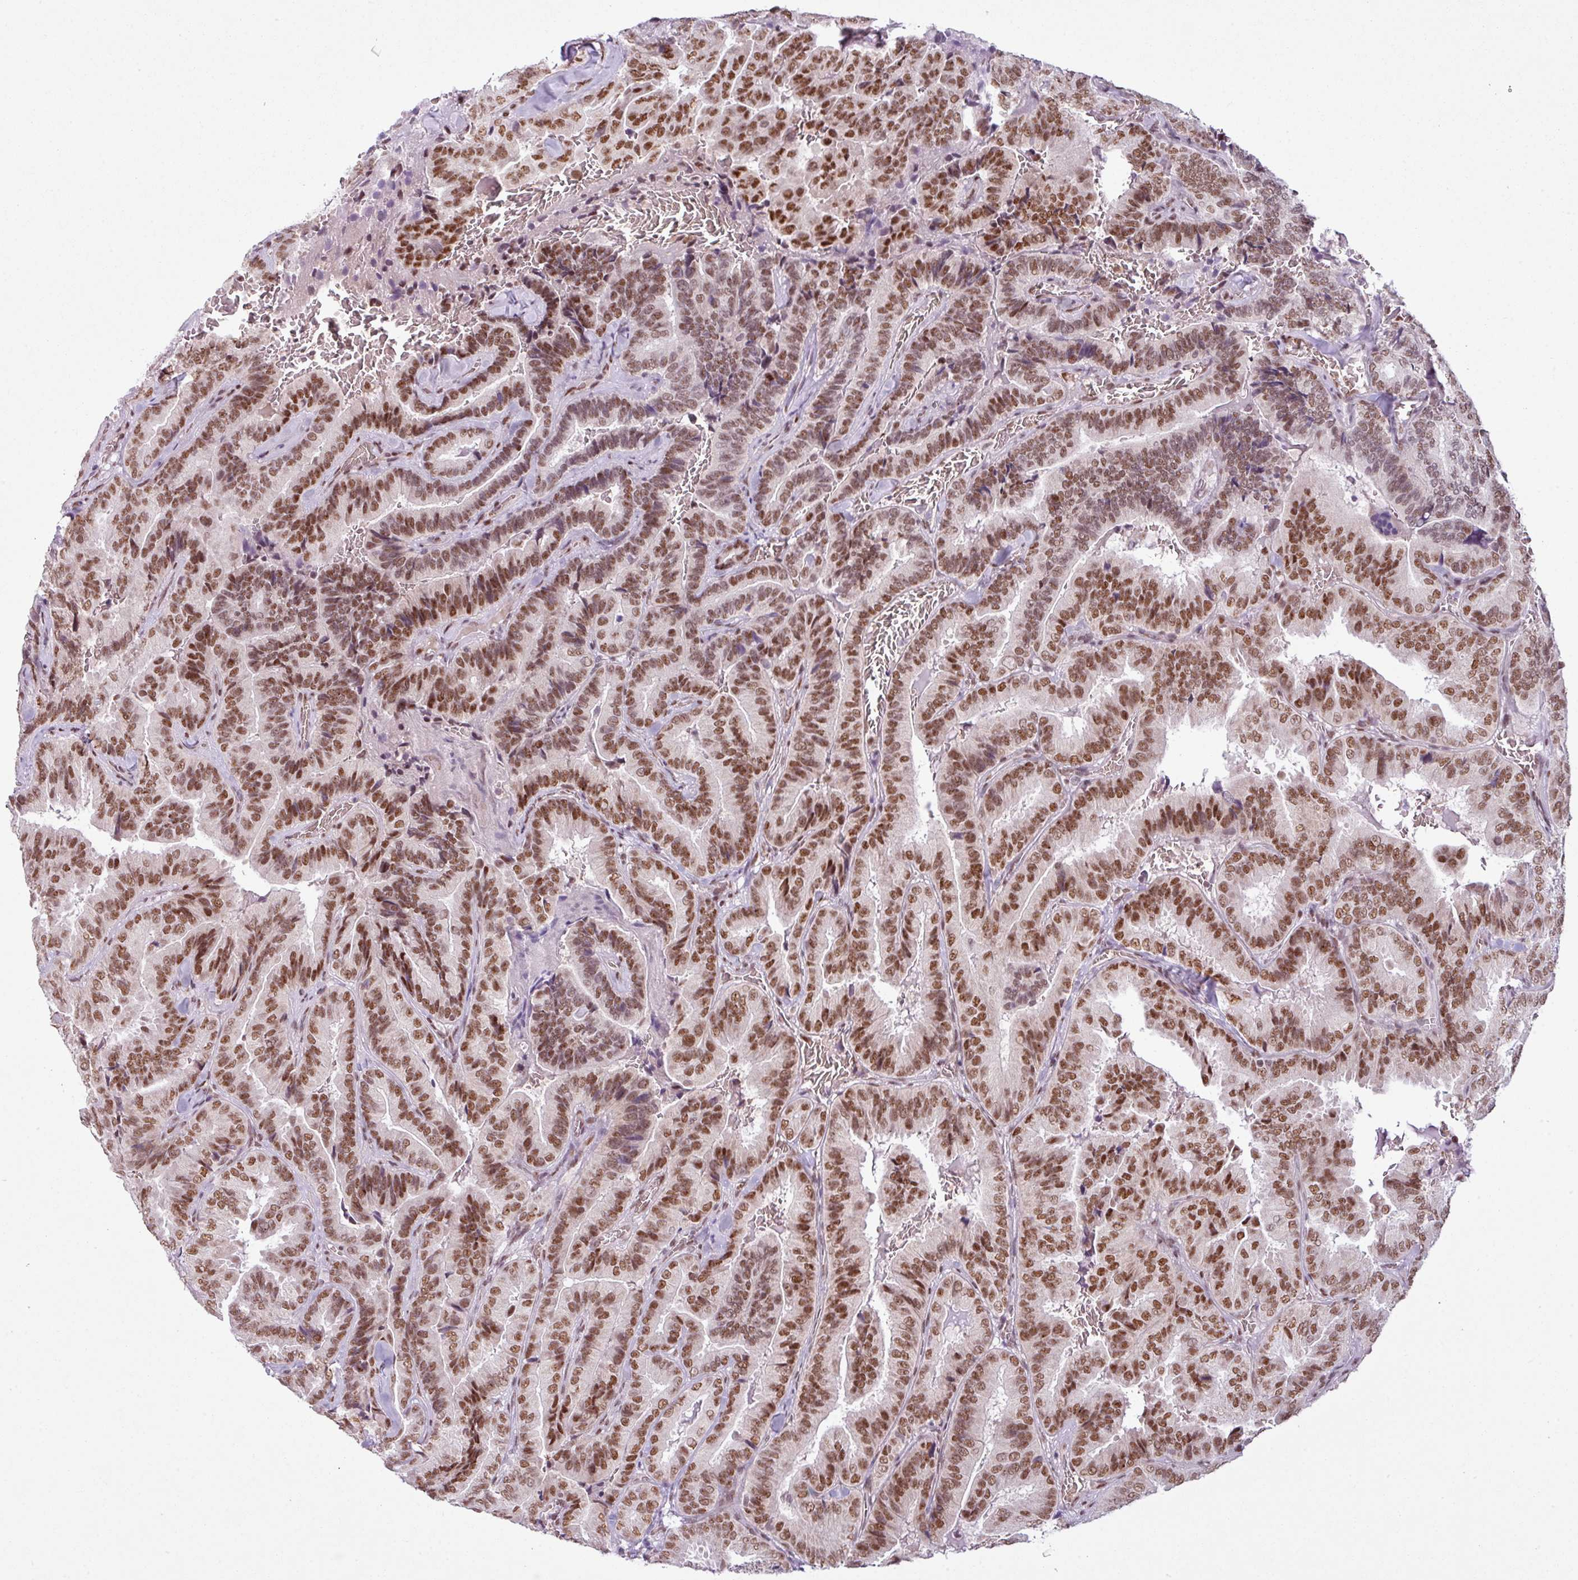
{"staining": {"intensity": "strong", "quantity": ">75%", "location": "nuclear"}, "tissue": "thyroid cancer", "cell_type": "Tumor cells", "image_type": "cancer", "snomed": [{"axis": "morphology", "description": "Papillary adenocarcinoma, NOS"}, {"axis": "topography", "description": "Thyroid gland"}], "caption": "Protein staining reveals strong nuclear staining in about >75% of tumor cells in thyroid cancer (papillary adenocarcinoma).", "gene": "PRDM5", "patient": {"sex": "male", "age": 61}}